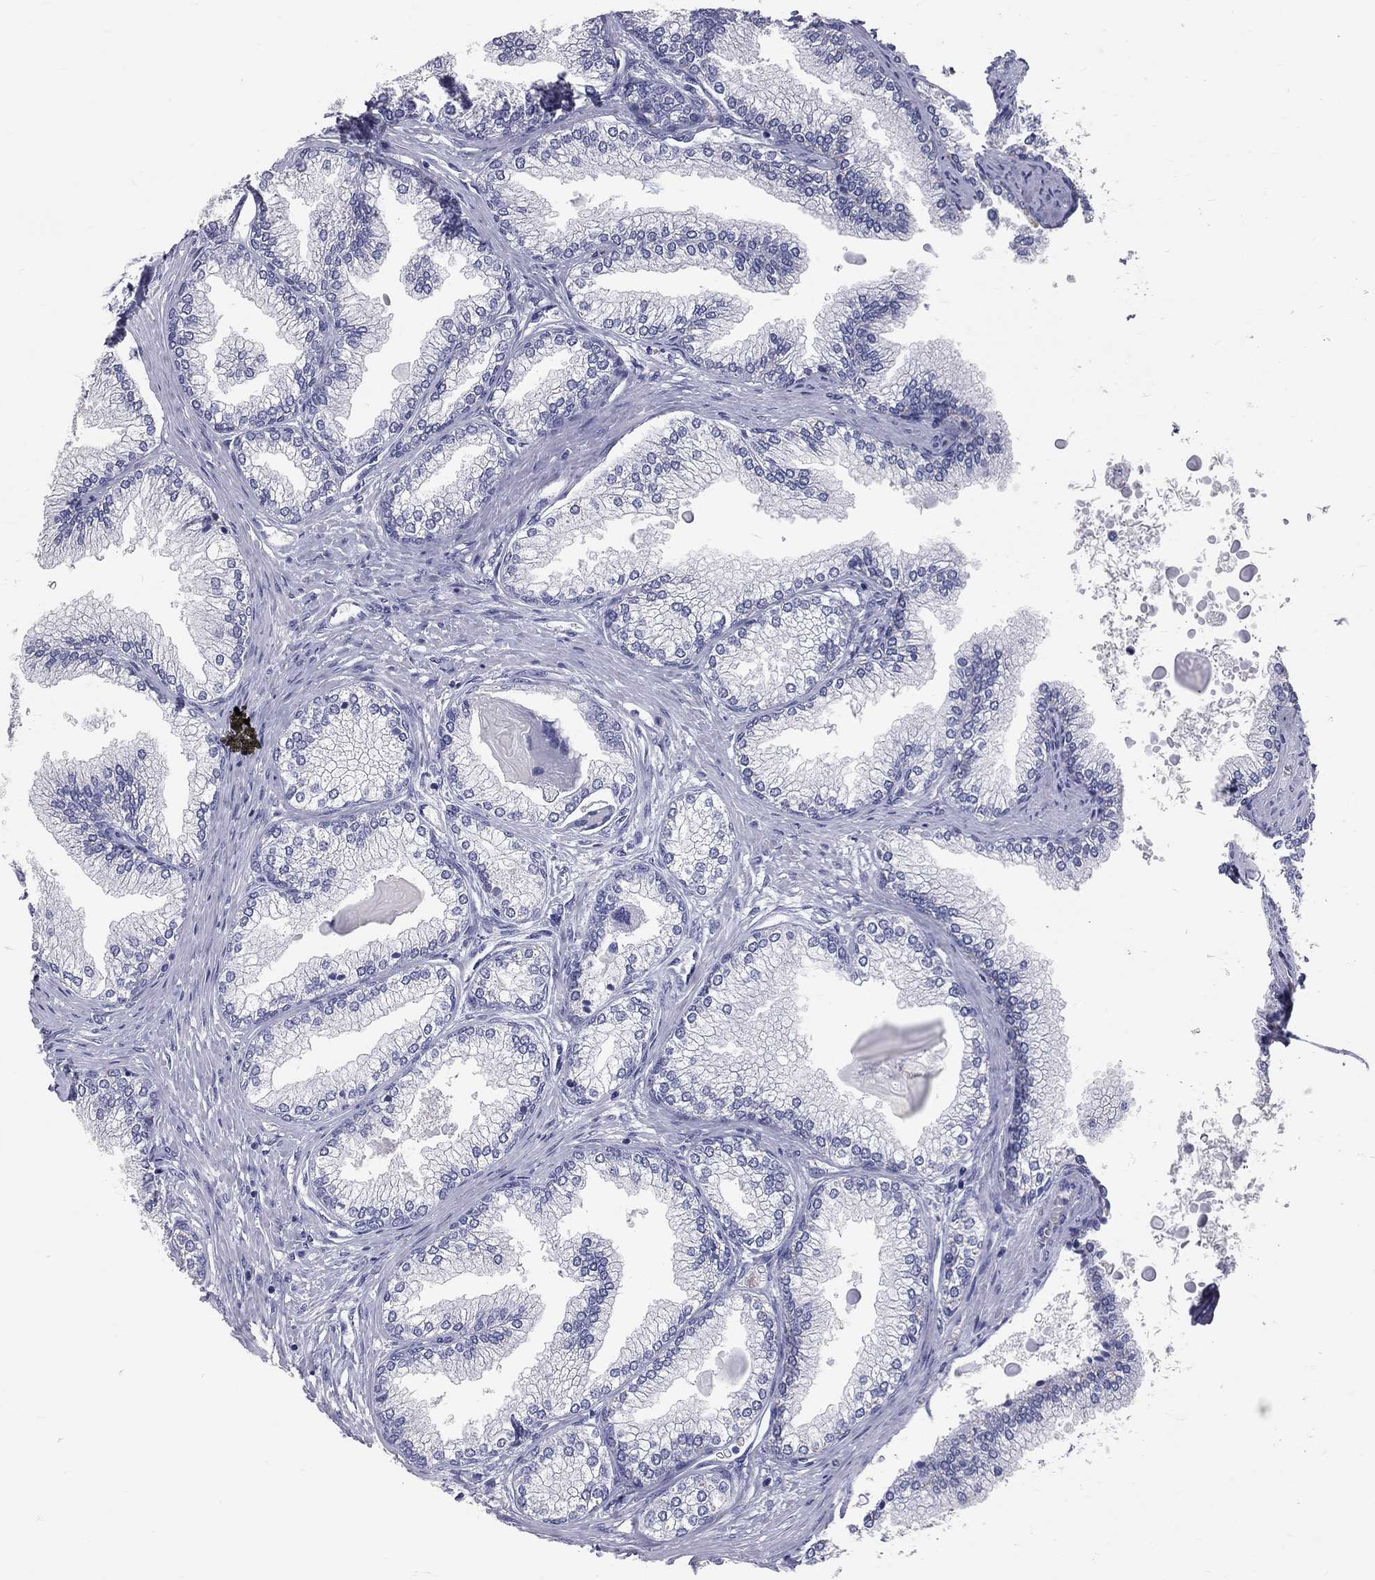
{"staining": {"intensity": "negative", "quantity": "none", "location": "none"}, "tissue": "prostate", "cell_type": "Glandular cells", "image_type": "normal", "snomed": [{"axis": "morphology", "description": "Normal tissue, NOS"}, {"axis": "topography", "description": "Prostate"}], "caption": "Immunohistochemistry of unremarkable prostate displays no expression in glandular cells.", "gene": "TFPI2", "patient": {"sex": "male", "age": 72}}